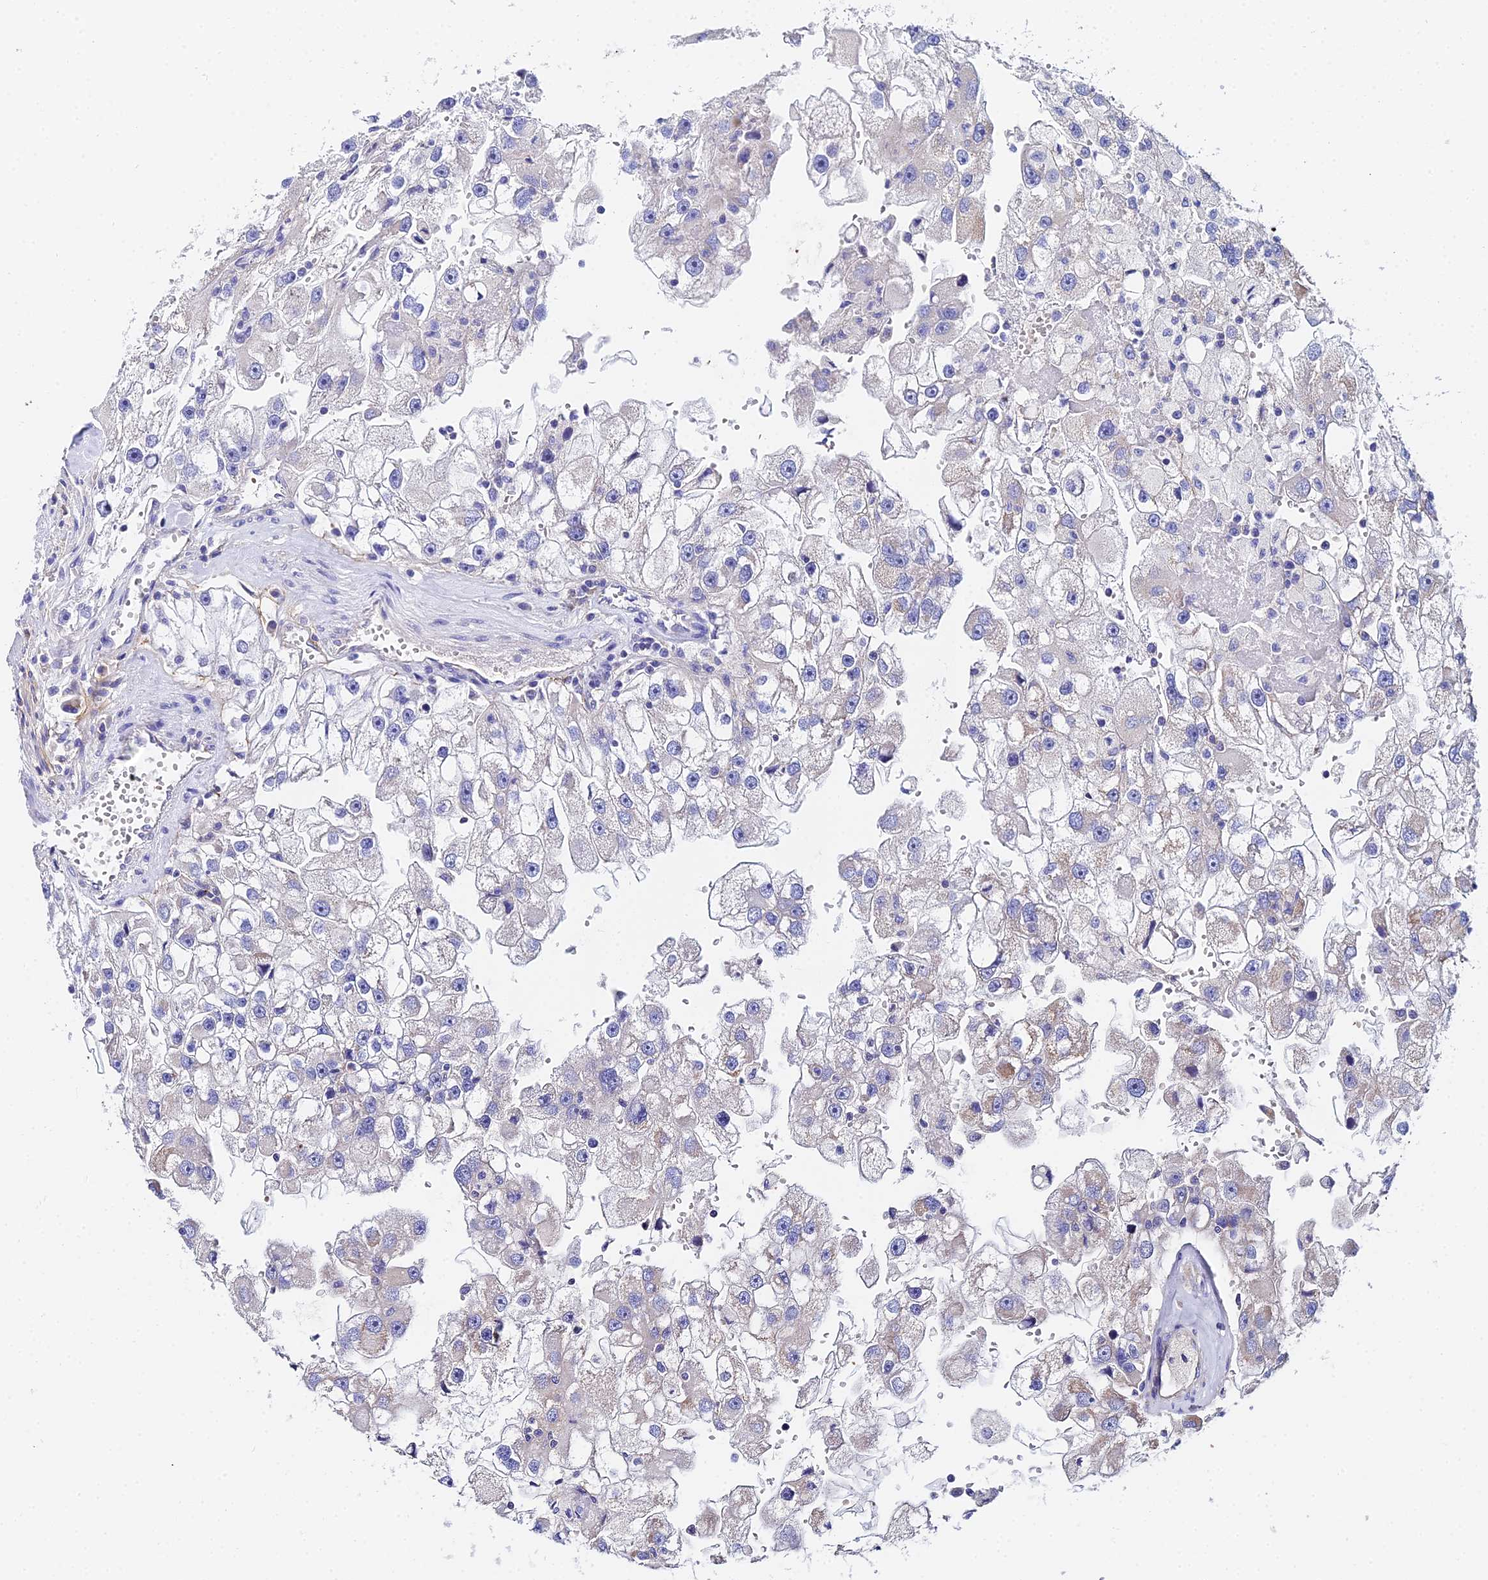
{"staining": {"intensity": "weak", "quantity": "<25%", "location": "cytoplasmic/membranous"}, "tissue": "renal cancer", "cell_type": "Tumor cells", "image_type": "cancer", "snomed": [{"axis": "morphology", "description": "Adenocarcinoma, NOS"}, {"axis": "topography", "description": "Kidney"}], "caption": "This is a image of immunohistochemistry (IHC) staining of adenocarcinoma (renal), which shows no staining in tumor cells.", "gene": "UBE2L3", "patient": {"sex": "male", "age": 63}}